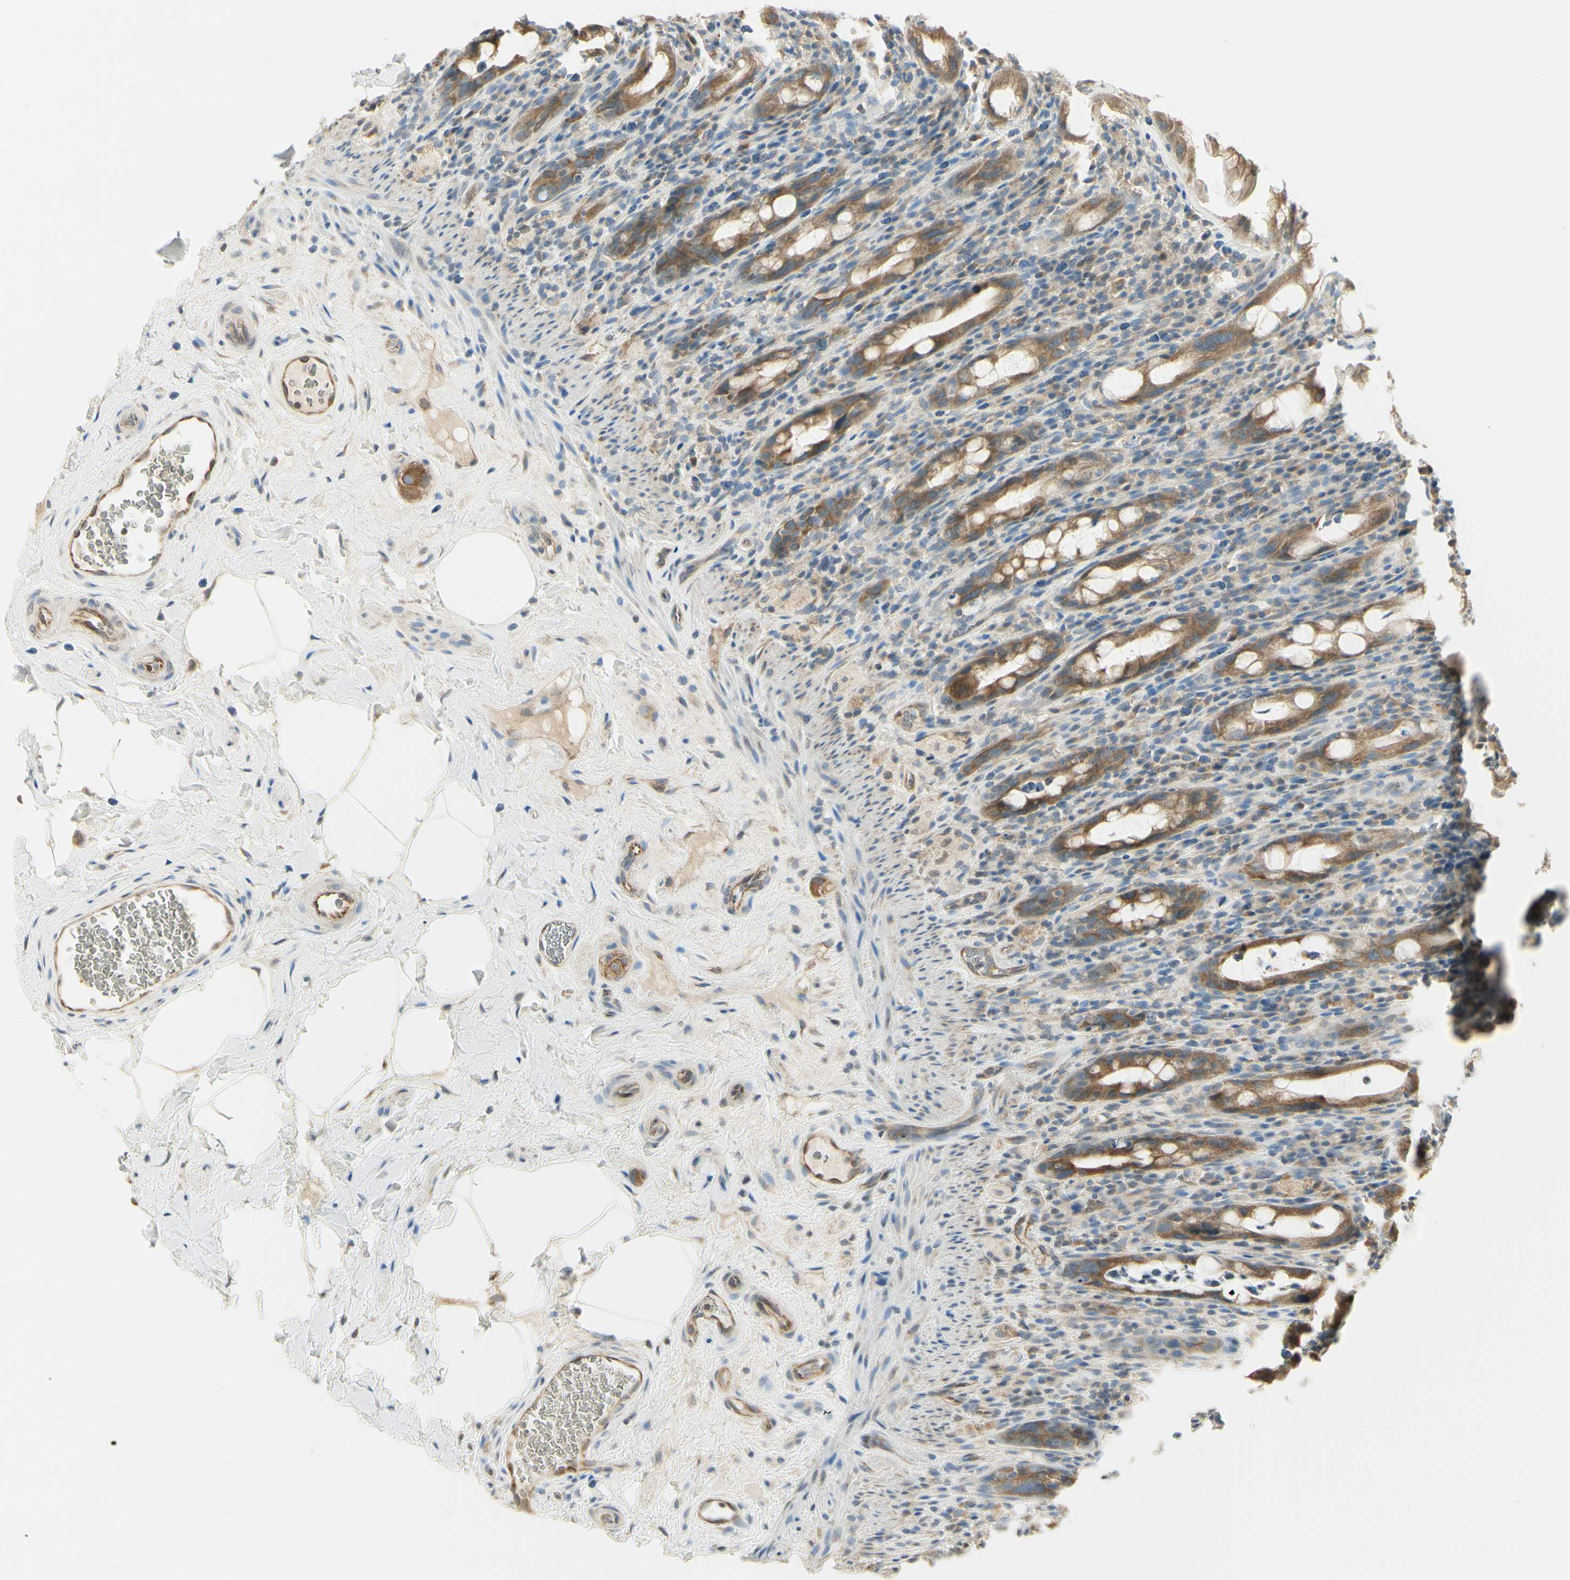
{"staining": {"intensity": "moderate", "quantity": "25%-75%", "location": "cytoplasmic/membranous"}, "tissue": "rectum", "cell_type": "Glandular cells", "image_type": "normal", "snomed": [{"axis": "morphology", "description": "Normal tissue, NOS"}, {"axis": "topography", "description": "Rectum"}], "caption": "A high-resolution photomicrograph shows immunohistochemistry staining of benign rectum, which reveals moderate cytoplasmic/membranous expression in about 25%-75% of glandular cells.", "gene": "IGDCC4", "patient": {"sex": "male", "age": 44}}